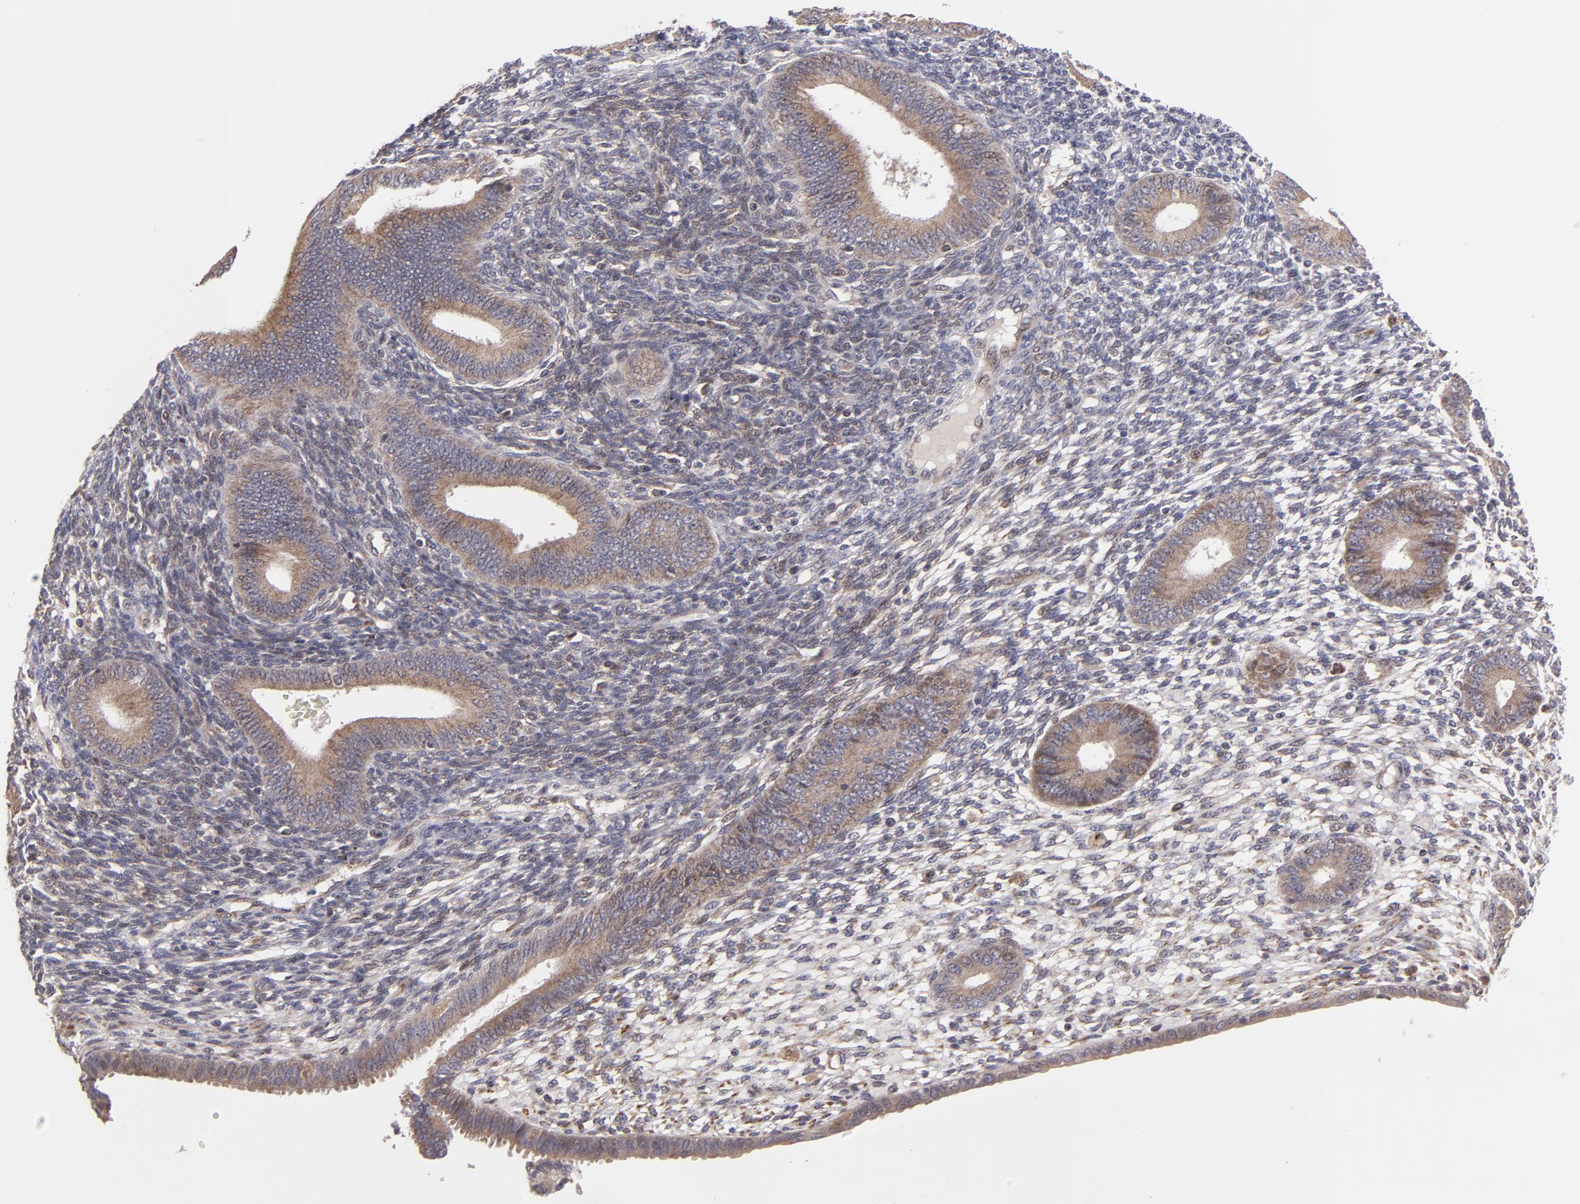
{"staining": {"intensity": "negative", "quantity": "none", "location": "none"}, "tissue": "endometrium", "cell_type": "Cells in endometrial stroma", "image_type": "normal", "snomed": [{"axis": "morphology", "description": "Normal tissue, NOS"}, {"axis": "topography", "description": "Endometrium"}], "caption": "IHC micrograph of benign endometrium: endometrium stained with DAB (3,3'-diaminobenzidine) displays no significant protein staining in cells in endometrial stroma. Nuclei are stained in blue.", "gene": "CASP1", "patient": {"sex": "female", "age": 42}}